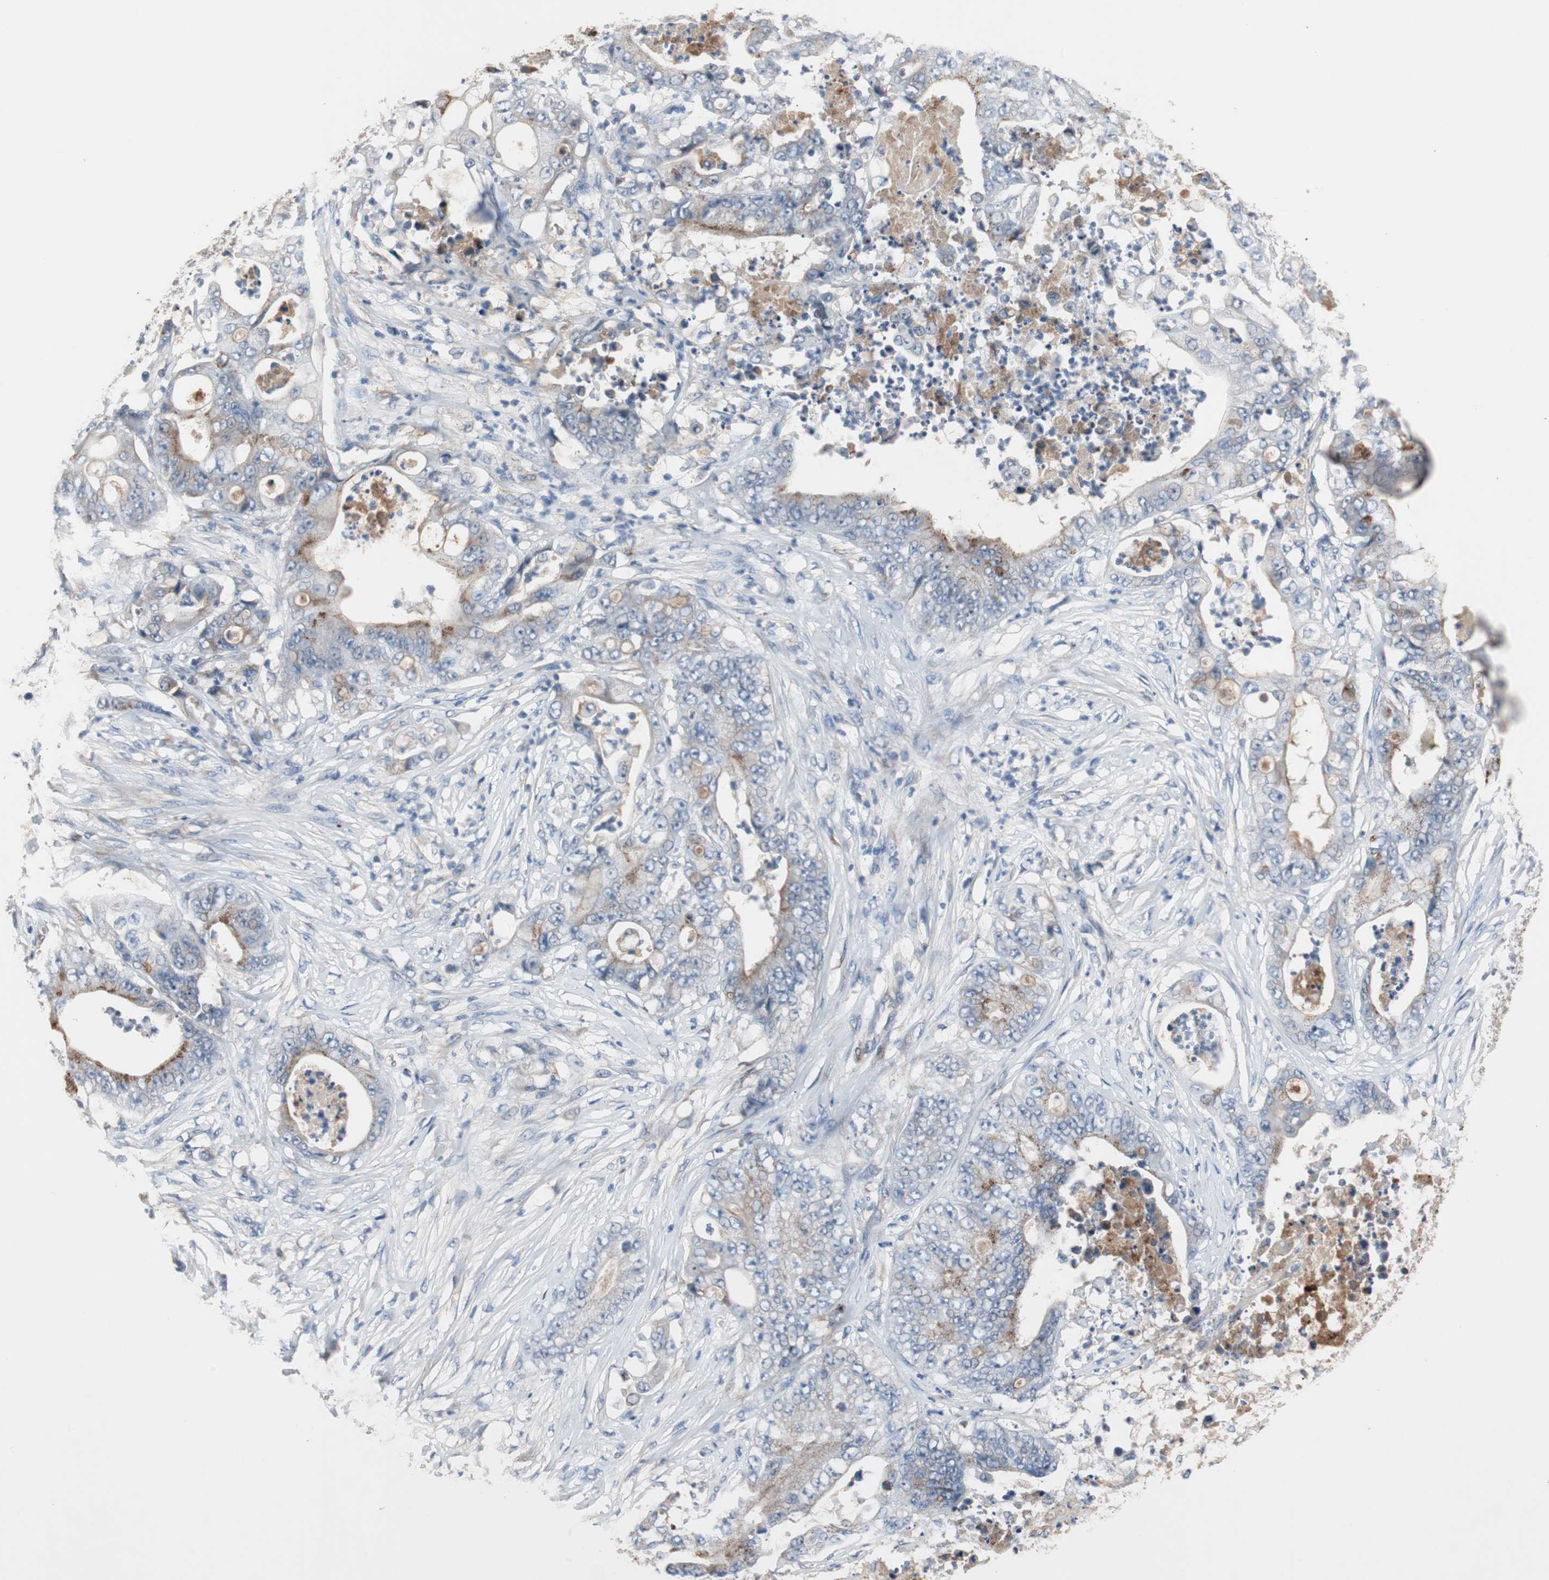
{"staining": {"intensity": "weak", "quantity": "25%-75%", "location": "cytoplasmic/membranous"}, "tissue": "stomach cancer", "cell_type": "Tumor cells", "image_type": "cancer", "snomed": [{"axis": "morphology", "description": "Adenocarcinoma, NOS"}, {"axis": "topography", "description": "Stomach"}], "caption": "A brown stain shows weak cytoplasmic/membranous expression of a protein in human stomach cancer (adenocarcinoma) tumor cells.", "gene": "SORT1", "patient": {"sex": "female", "age": 73}}